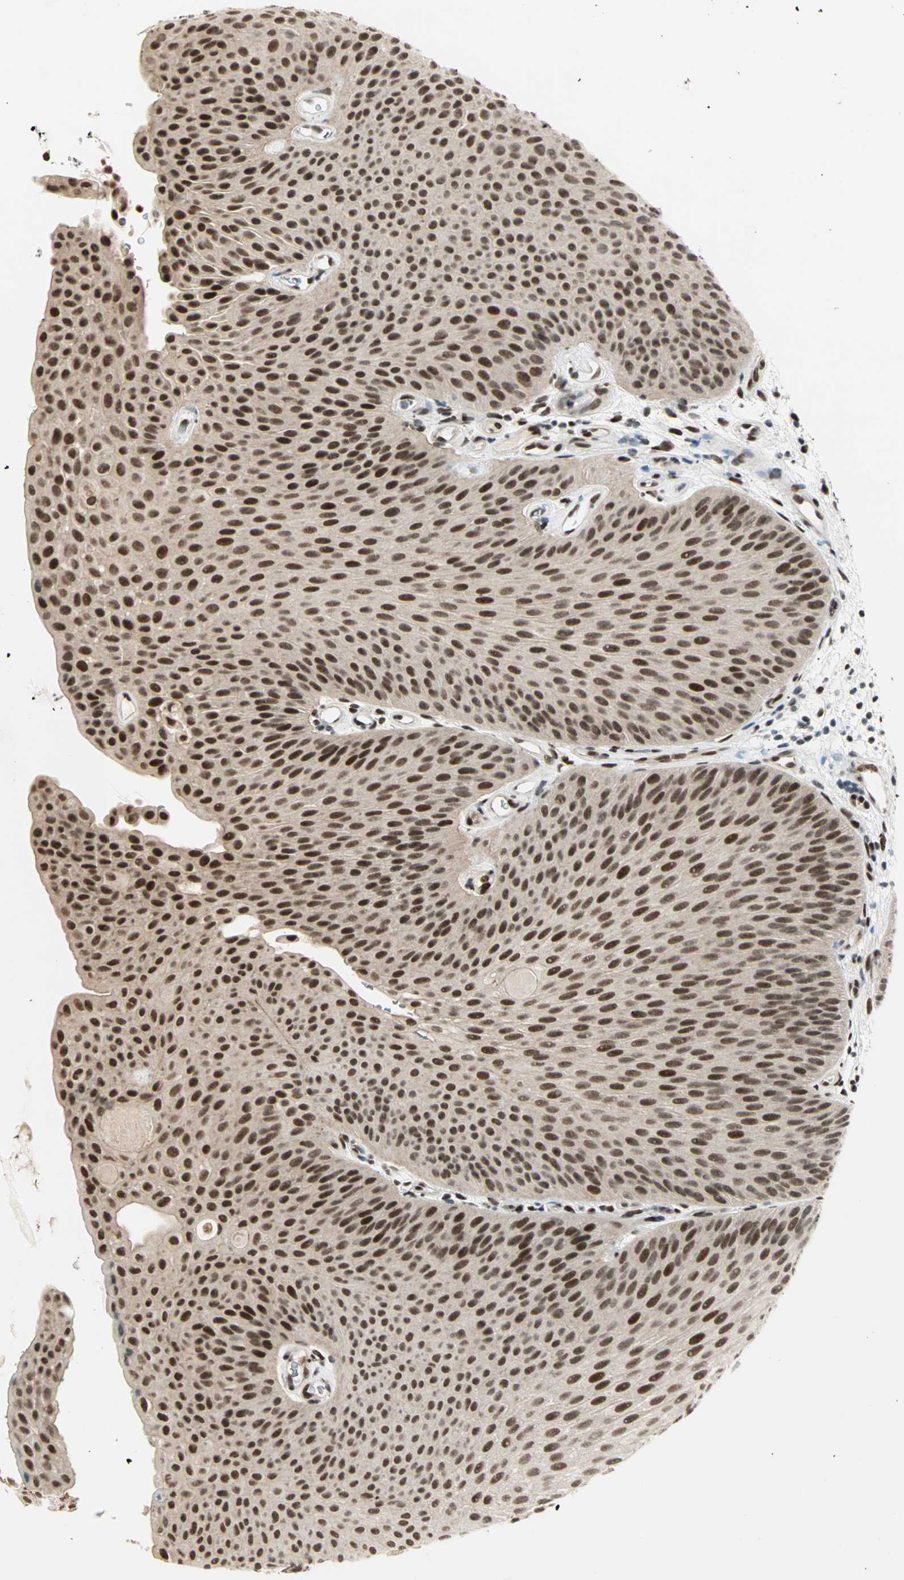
{"staining": {"intensity": "strong", "quantity": ">75%", "location": "nuclear"}, "tissue": "urothelial cancer", "cell_type": "Tumor cells", "image_type": "cancer", "snomed": [{"axis": "morphology", "description": "Urothelial carcinoma, Low grade"}, {"axis": "topography", "description": "Urinary bladder"}], "caption": "Tumor cells show high levels of strong nuclear staining in about >75% of cells in urothelial cancer.", "gene": "BLM", "patient": {"sex": "female", "age": 60}}